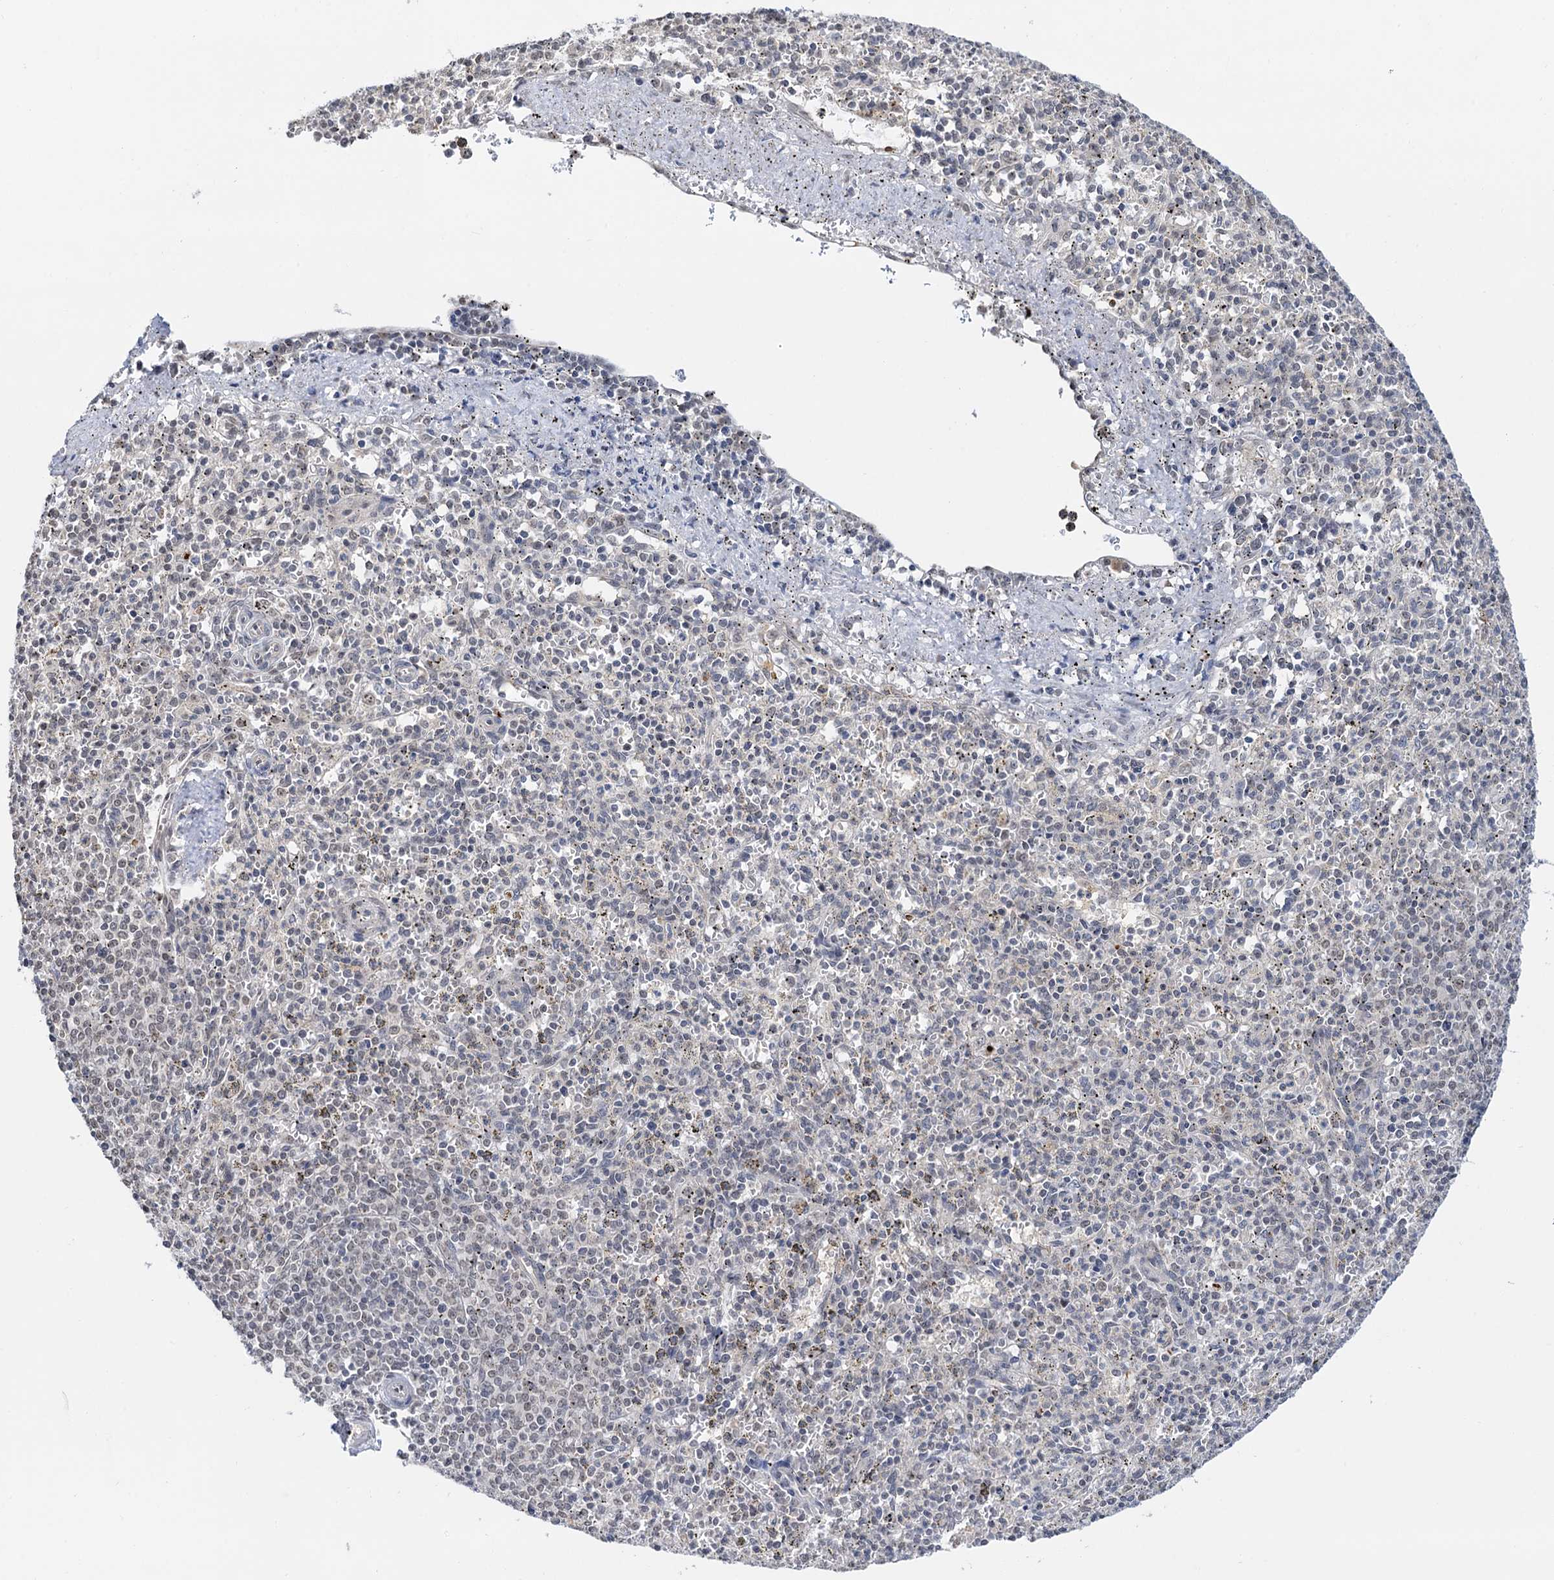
{"staining": {"intensity": "negative", "quantity": "none", "location": "none"}, "tissue": "spleen", "cell_type": "Cells in red pulp", "image_type": "normal", "snomed": [{"axis": "morphology", "description": "Normal tissue, NOS"}, {"axis": "topography", "description": "Spleen"}], "caption": "The immunohistochemistry micrograph has no significant positivity in cells in red pulp of spleen. The staining is performed using DAB brown chromogen with nuclei counter-stained in using hematoxylin.", "gene": "NAT10", "patient": {"sex": "male", "age": 72}}